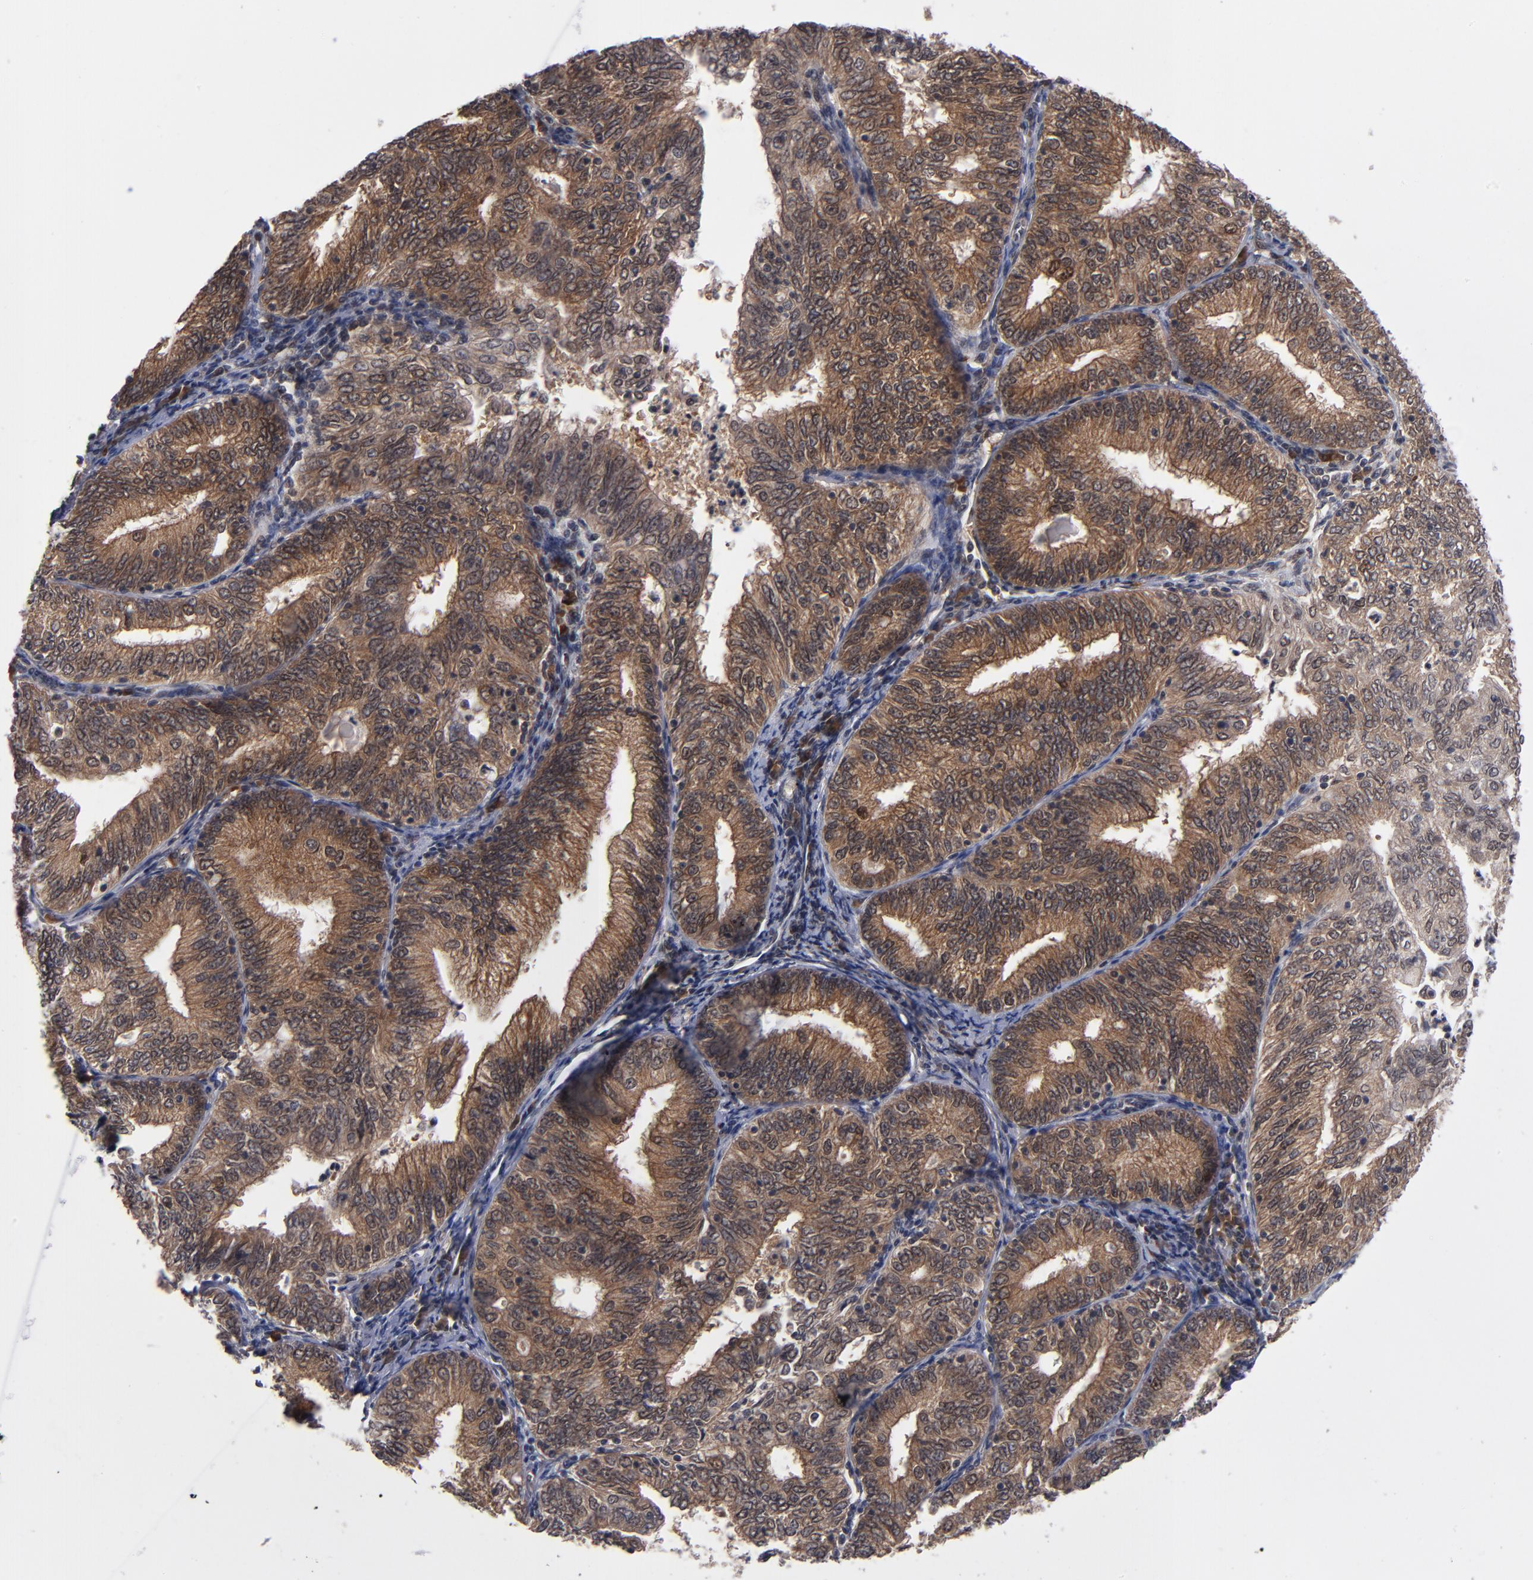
{"staining": {"intensity": "strong", "quantity": ">75%", "location": "cytoplasmic/membranous"}, "tissue": "endometrial cancer", "cell_type": "Tumor cells", "image_type": "cancer", "snomed": [{"axis": "morphology", "description": "Adenocarcinoma, NOS"}, {"axis": "topography", "description": "Endometrium"}], "caption": "This is an image of IHC staining of endometrial cancer, which shows strong positivity in the cytoplasmic/membranous of tumor cells.", "gene": "ALG13", "patient": {"sex": "female", "age": 69}}